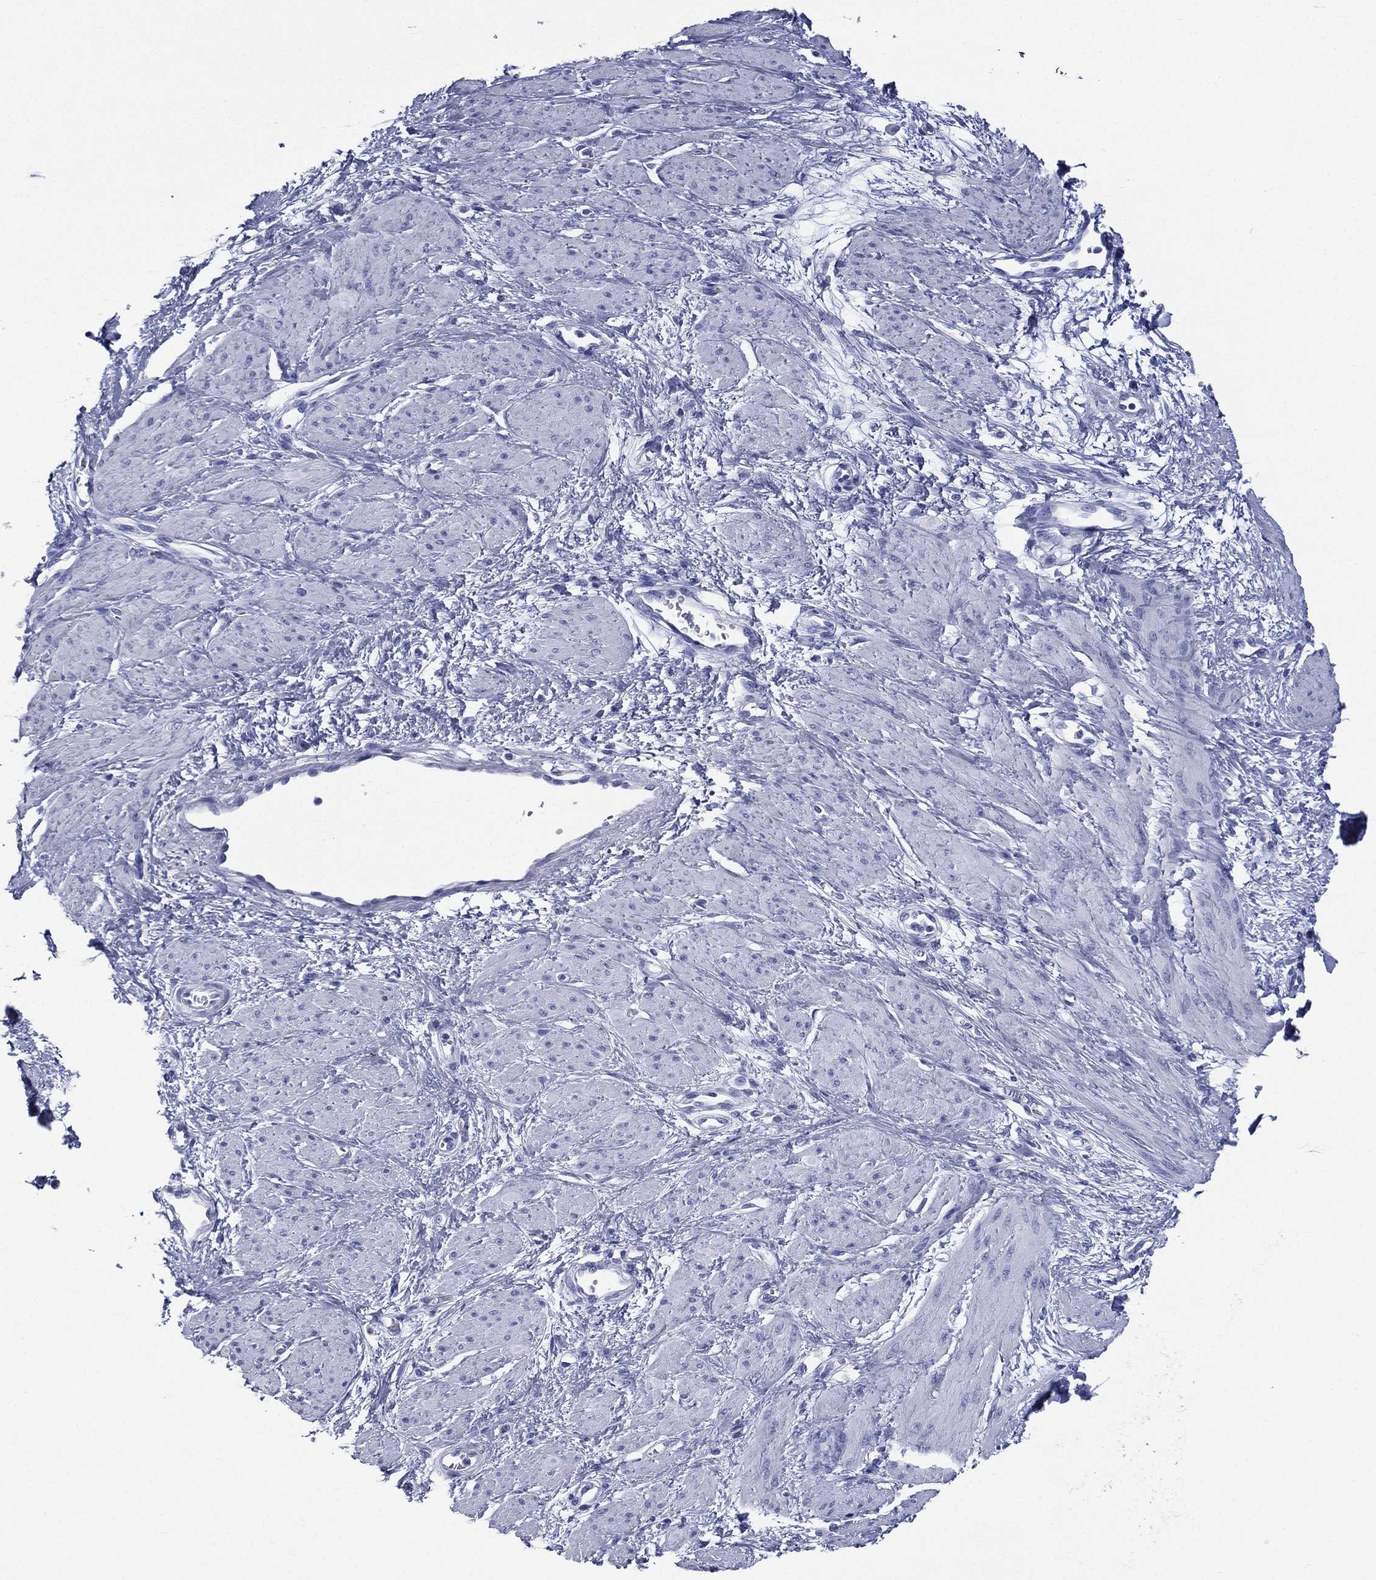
{"staining": {"intensity": "negative", "quantity": "none", "location": "none"}, "tissue": "smooth muscle", "cell_type": "Smooth muscle cells", "image_type": "normal", "snomed": [{"axis": "morphology", "description": "Normal tissue, NOS"}, {"axis": "topography", "description": "Smooth muscle"}, {"axis": "topography", "description": "Uterus"}], "caption": "IHC of unremarkable human smooth muscle displays no expression in smooth muscle cells.", "gene": "RSPH4A", "patient": {"sex": "female", "age": 39}}